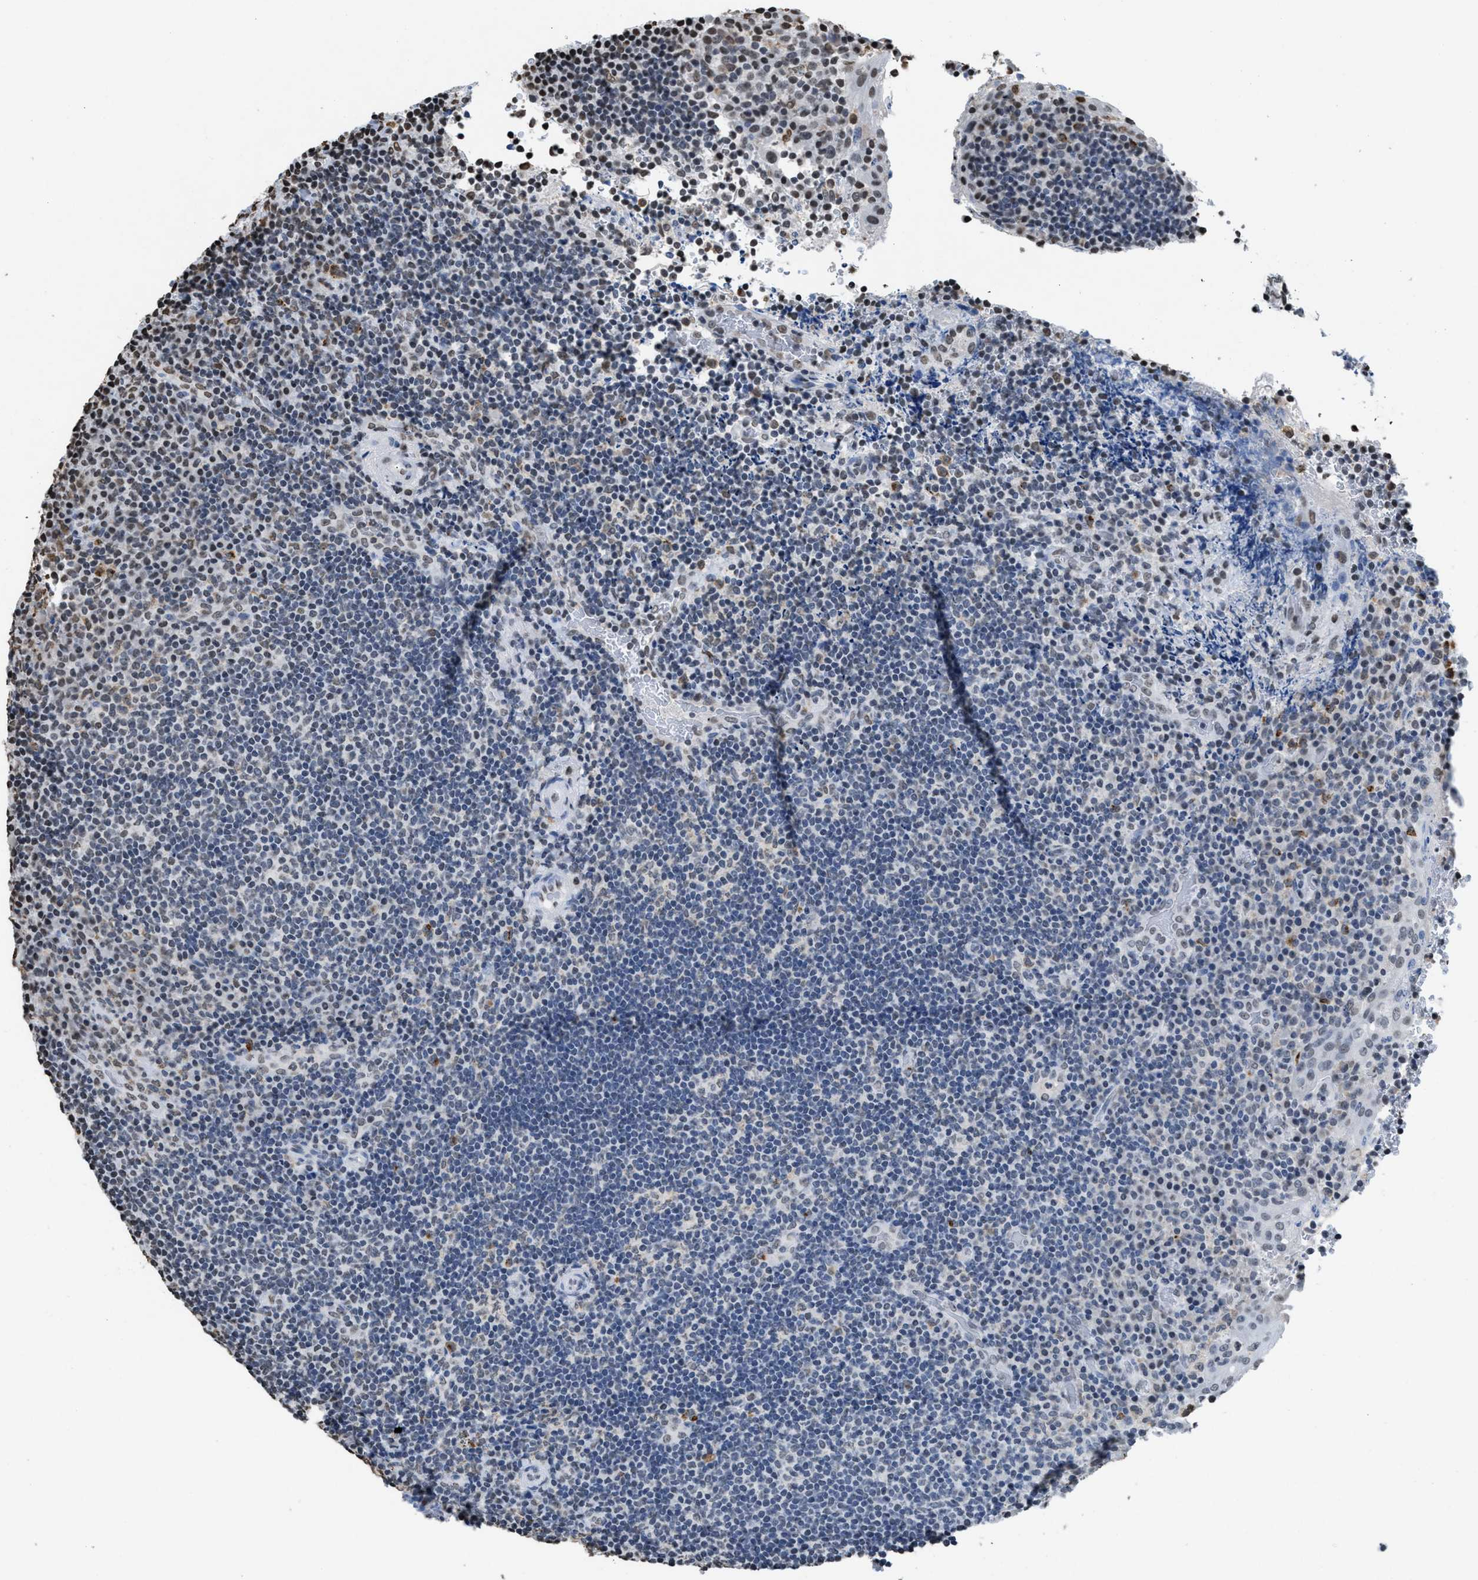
{"staining": {"intensity": "weak", "quantity": "<25%", "location": "nuclear"}, "tissue": "lymphoma", "cell_type": "Tumor cells", "image_type": "cancer", "snomed": [{"axis": "morphology", "description": "Malignant lymphoma, non-Hodgkin's type, High grade"}, {"axis": "topography", "description": "Tonsil"}], "caption": "There is no significant staining in tumor cells of lymphoma.", "gene": "NUP88", "patient": {"sex": "female", "age": 36}}